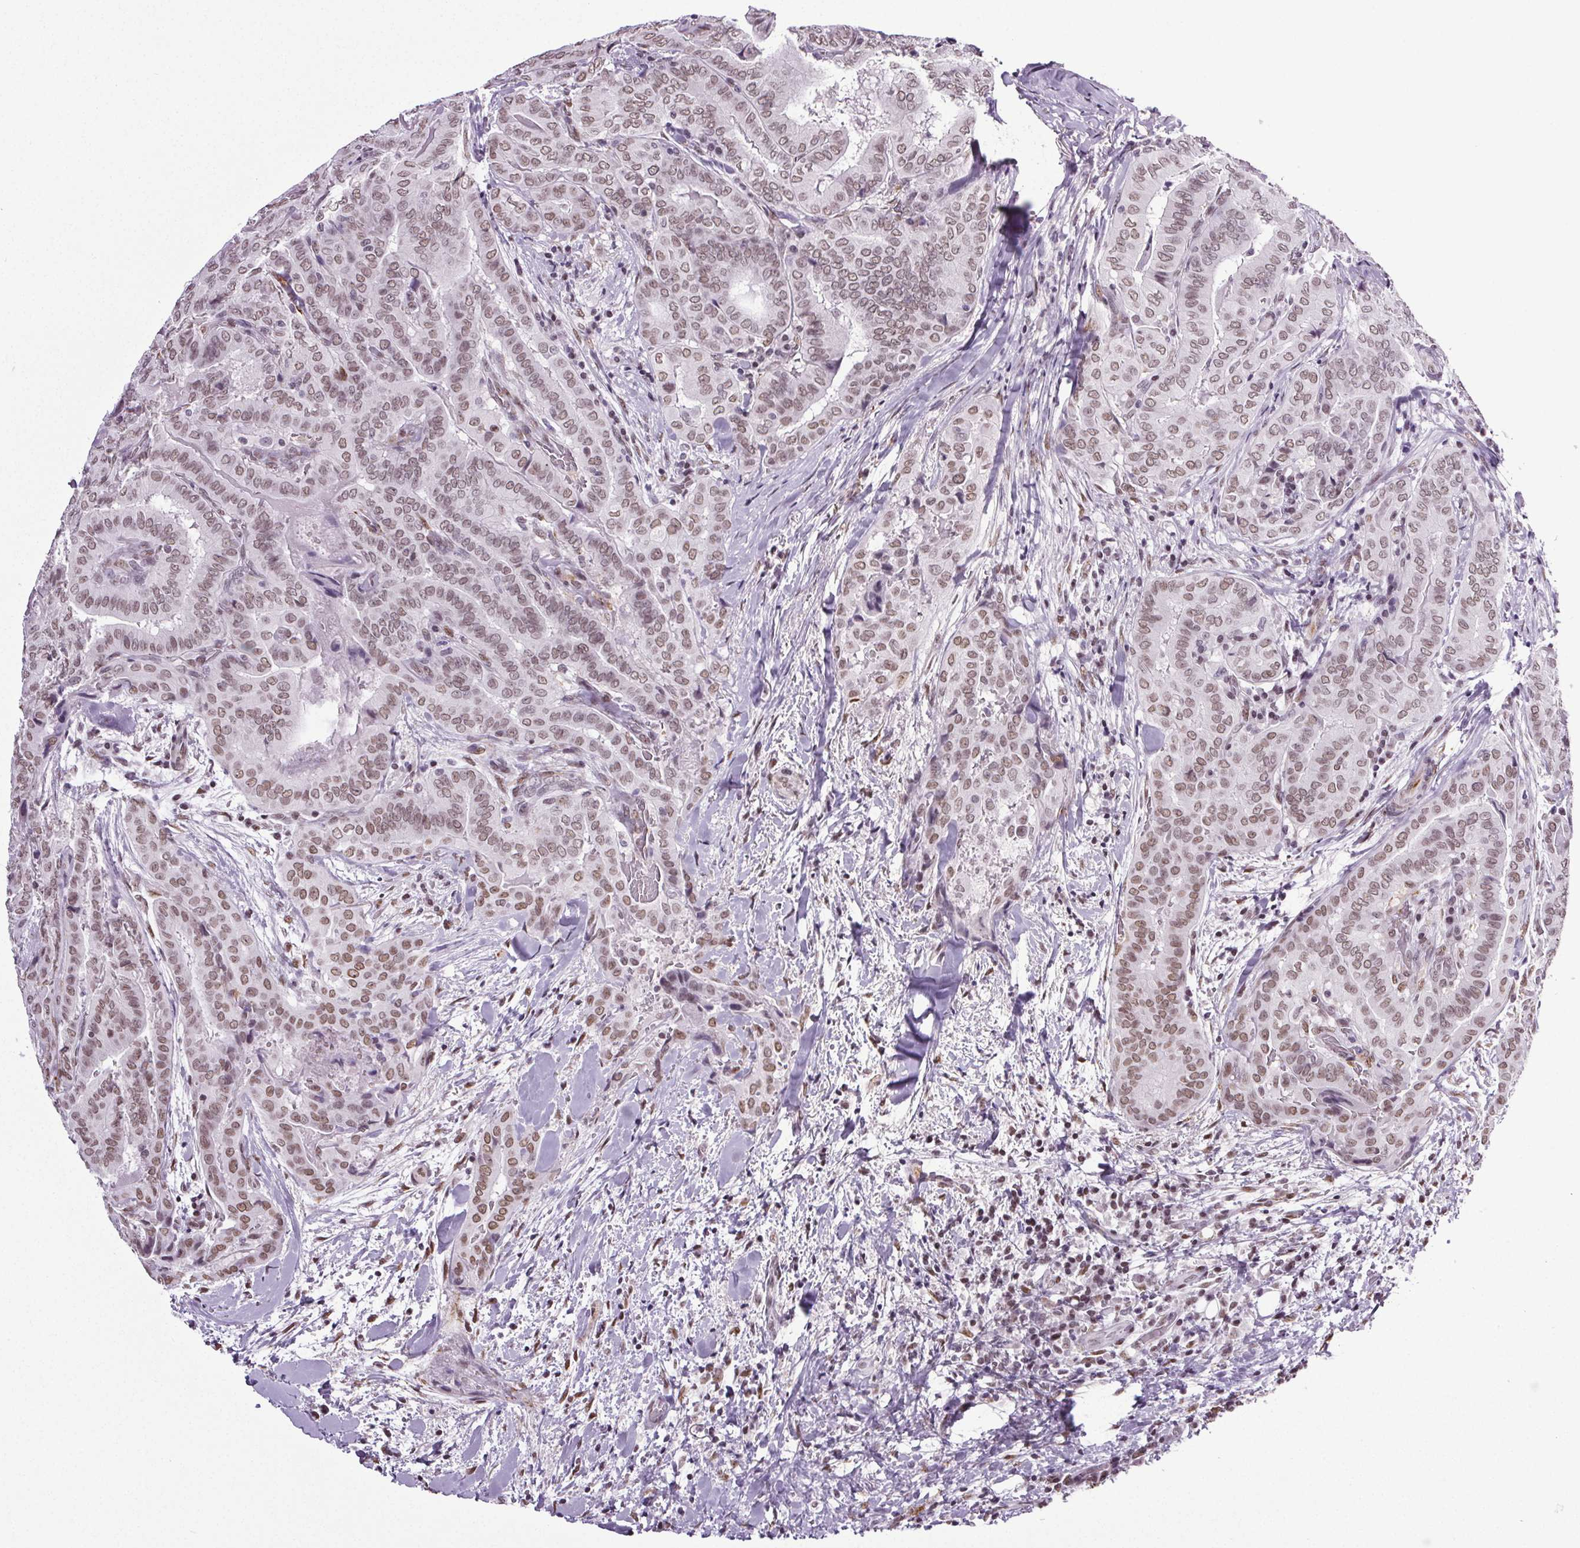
{"staining": {"intensity": "moderate", "quantity": ">75%", "location": "nuclear"}, "tissue": "thyroid cancer", "cell_type": "Tumor cells", "image_type": "cancer", "snomed": [{"axis": "morphology", "description": "Papillary adenocarcinoma, NOS"}, {"axis": "topography", "description": "Thyroid gland"}], "caption": "Immunohistochemistry staining of thyroid cancer (papillary adenocarcinoma), which displays medium levels of moderate nuclear staining in about >75% of tumor cells indicating moderate nuclear protein positivity. The staining was performed using DAB (3,3'-diaminobenzidine) (brown) for protein detection and nuclei were counterstained in hematoxylin (blue).", "gene": "GP6", "patient": {"sex": "female", "age": 61}}